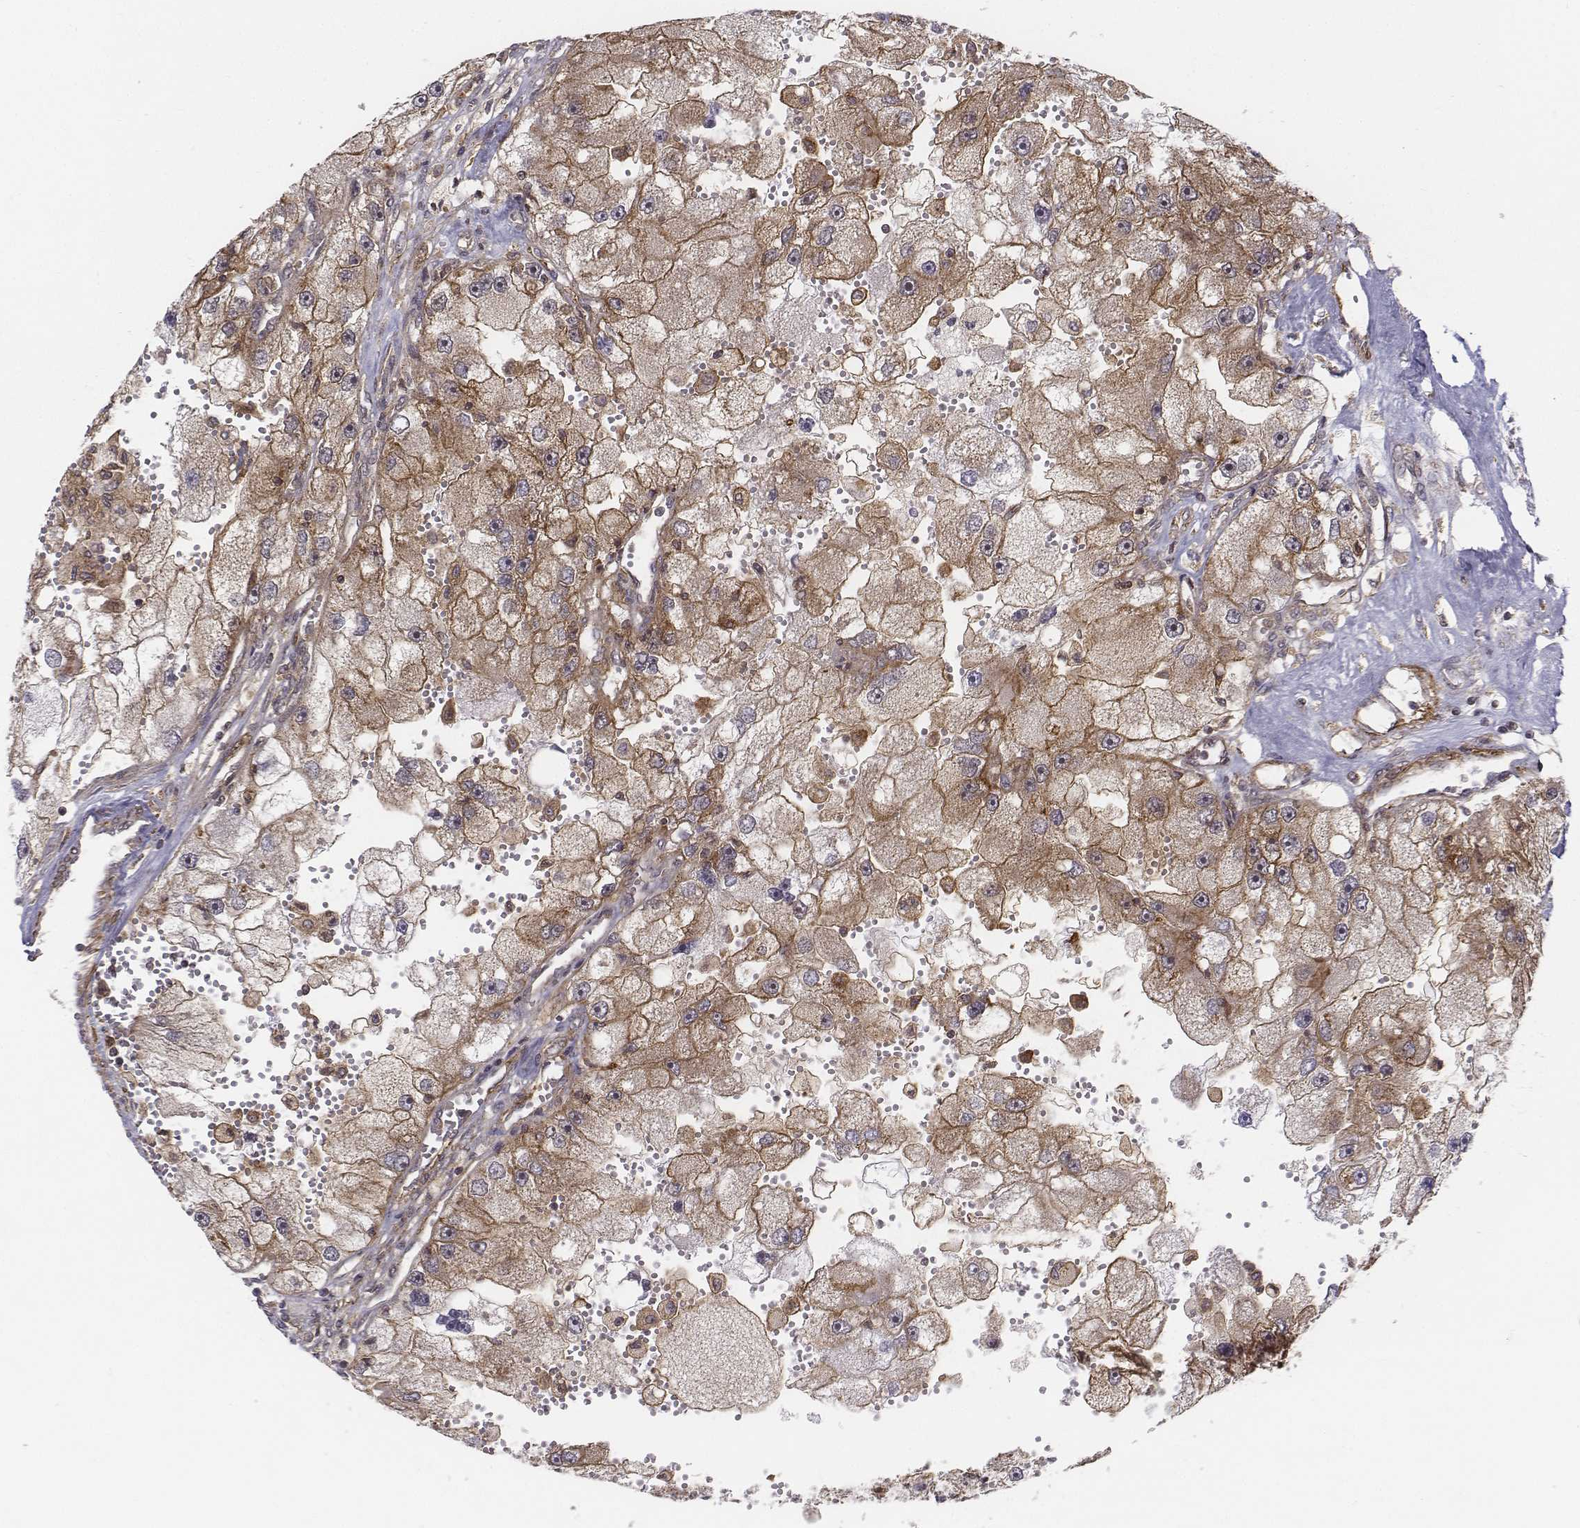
{"staining": {"intensity": "moderate", "quantity": ">75%", "location": "cytoplasmic/membranous"}, "tissue": "renal cancer", "cell_type": "Tumor cells", "image_type": "cancer", "snomed": [{"axis": "morphology", "description": "Adenocarcinoma, NOS"}, {"axis": "topography", "description": "Kidney"}], "caption": "The image exhibits staining of adenocarcinoma (renal), revealing moderate cytoplasmic/membranous protein expression (brown color) within tumor cells. Nuclei are stained in blue.", "gene": "ZFYVE19", "patient": {"sex": "male", "age": 63}}